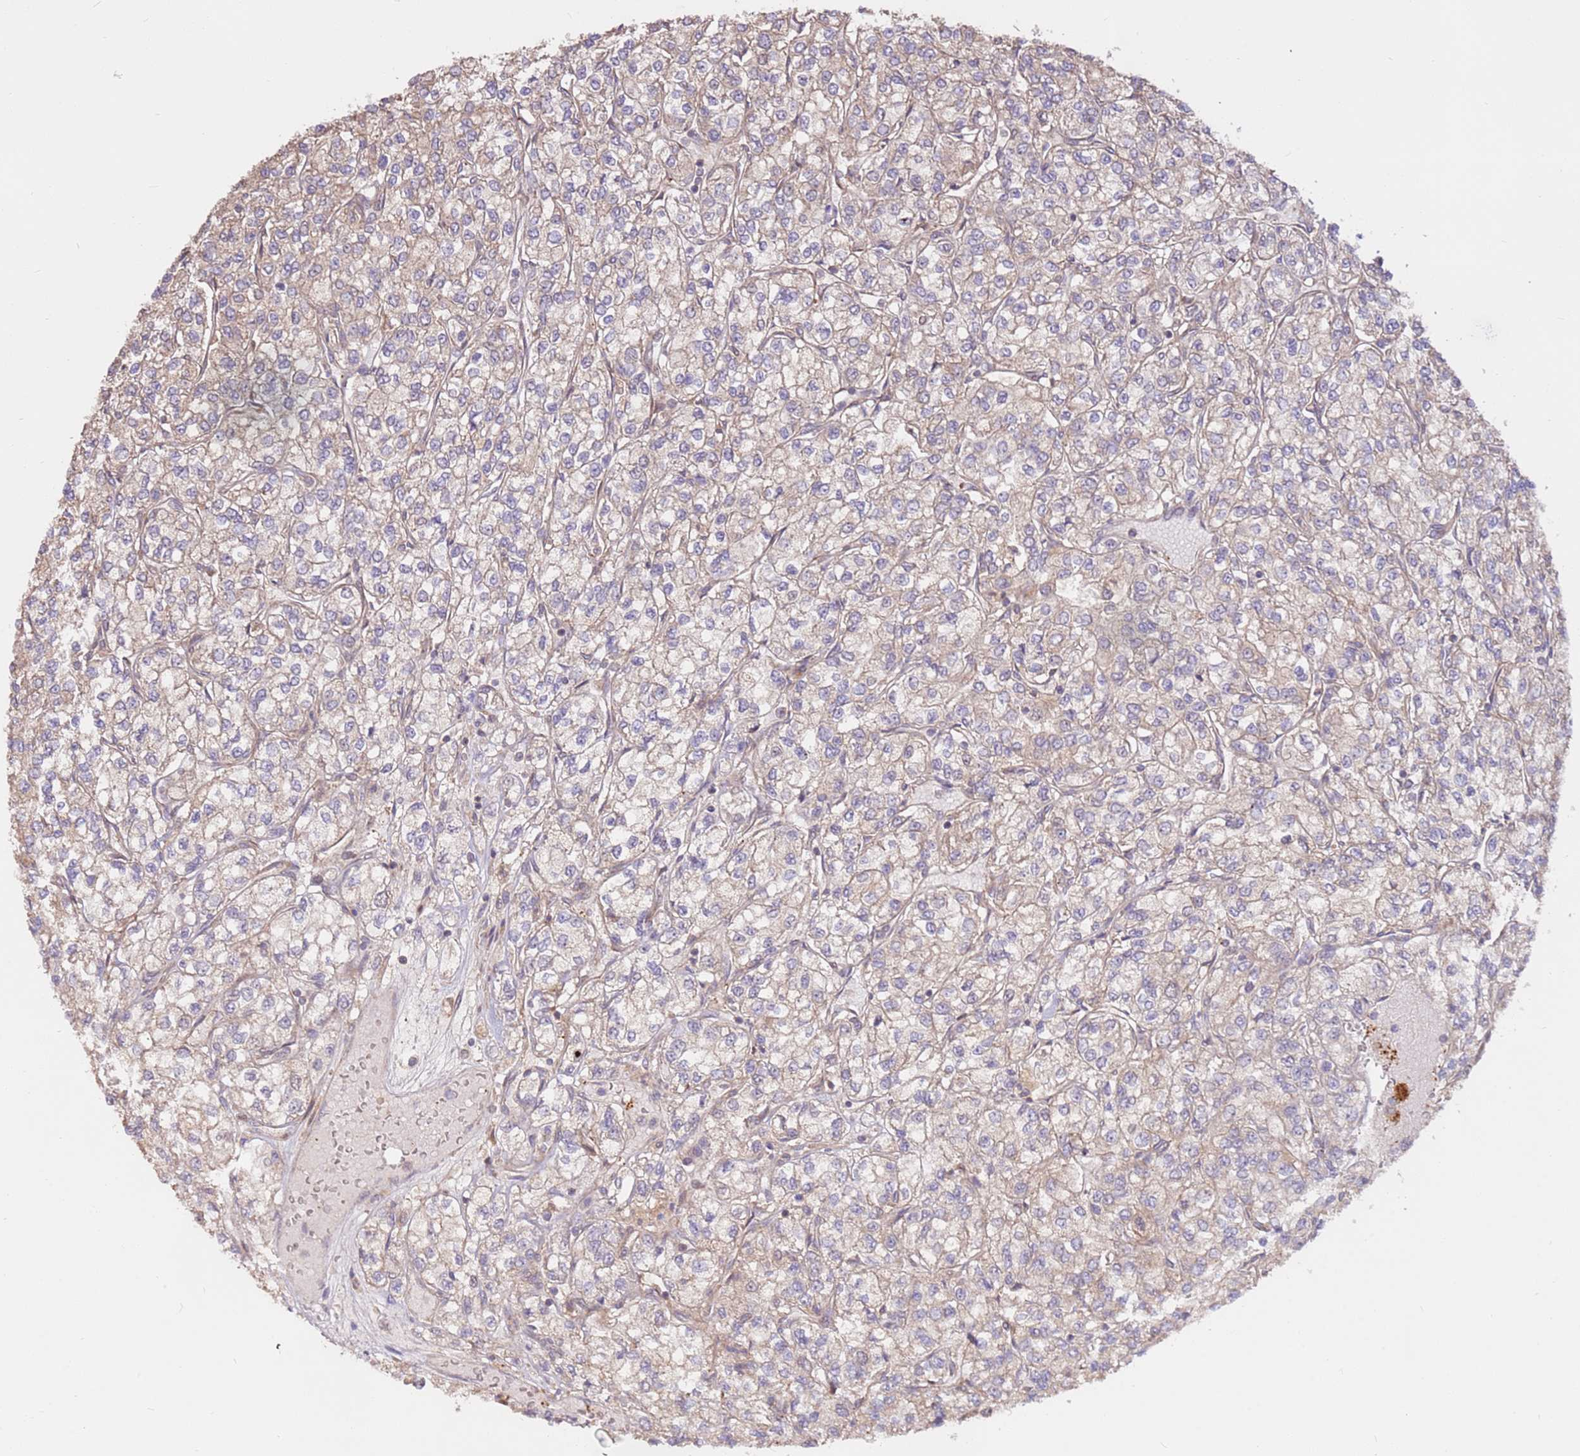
{"staining": {"intensity": "weak", "quantity": "<25%", "location": "cytoplasmic/membranous"}, "tissue": "renal cancer", "cell_type": "Tumor cells", "image_type": "cancer", "snomed": [{"axis": "morphology", "description": "Adenocarcinoma, NOS"}, {"axis": "topography", "description": "Kidney"}], "caption": "Protein analysis of renal cancer demonstrates no significant expression in tumor cells.", "gene": "CCDC112", "patient": {"sex": "male", "age": 80}}